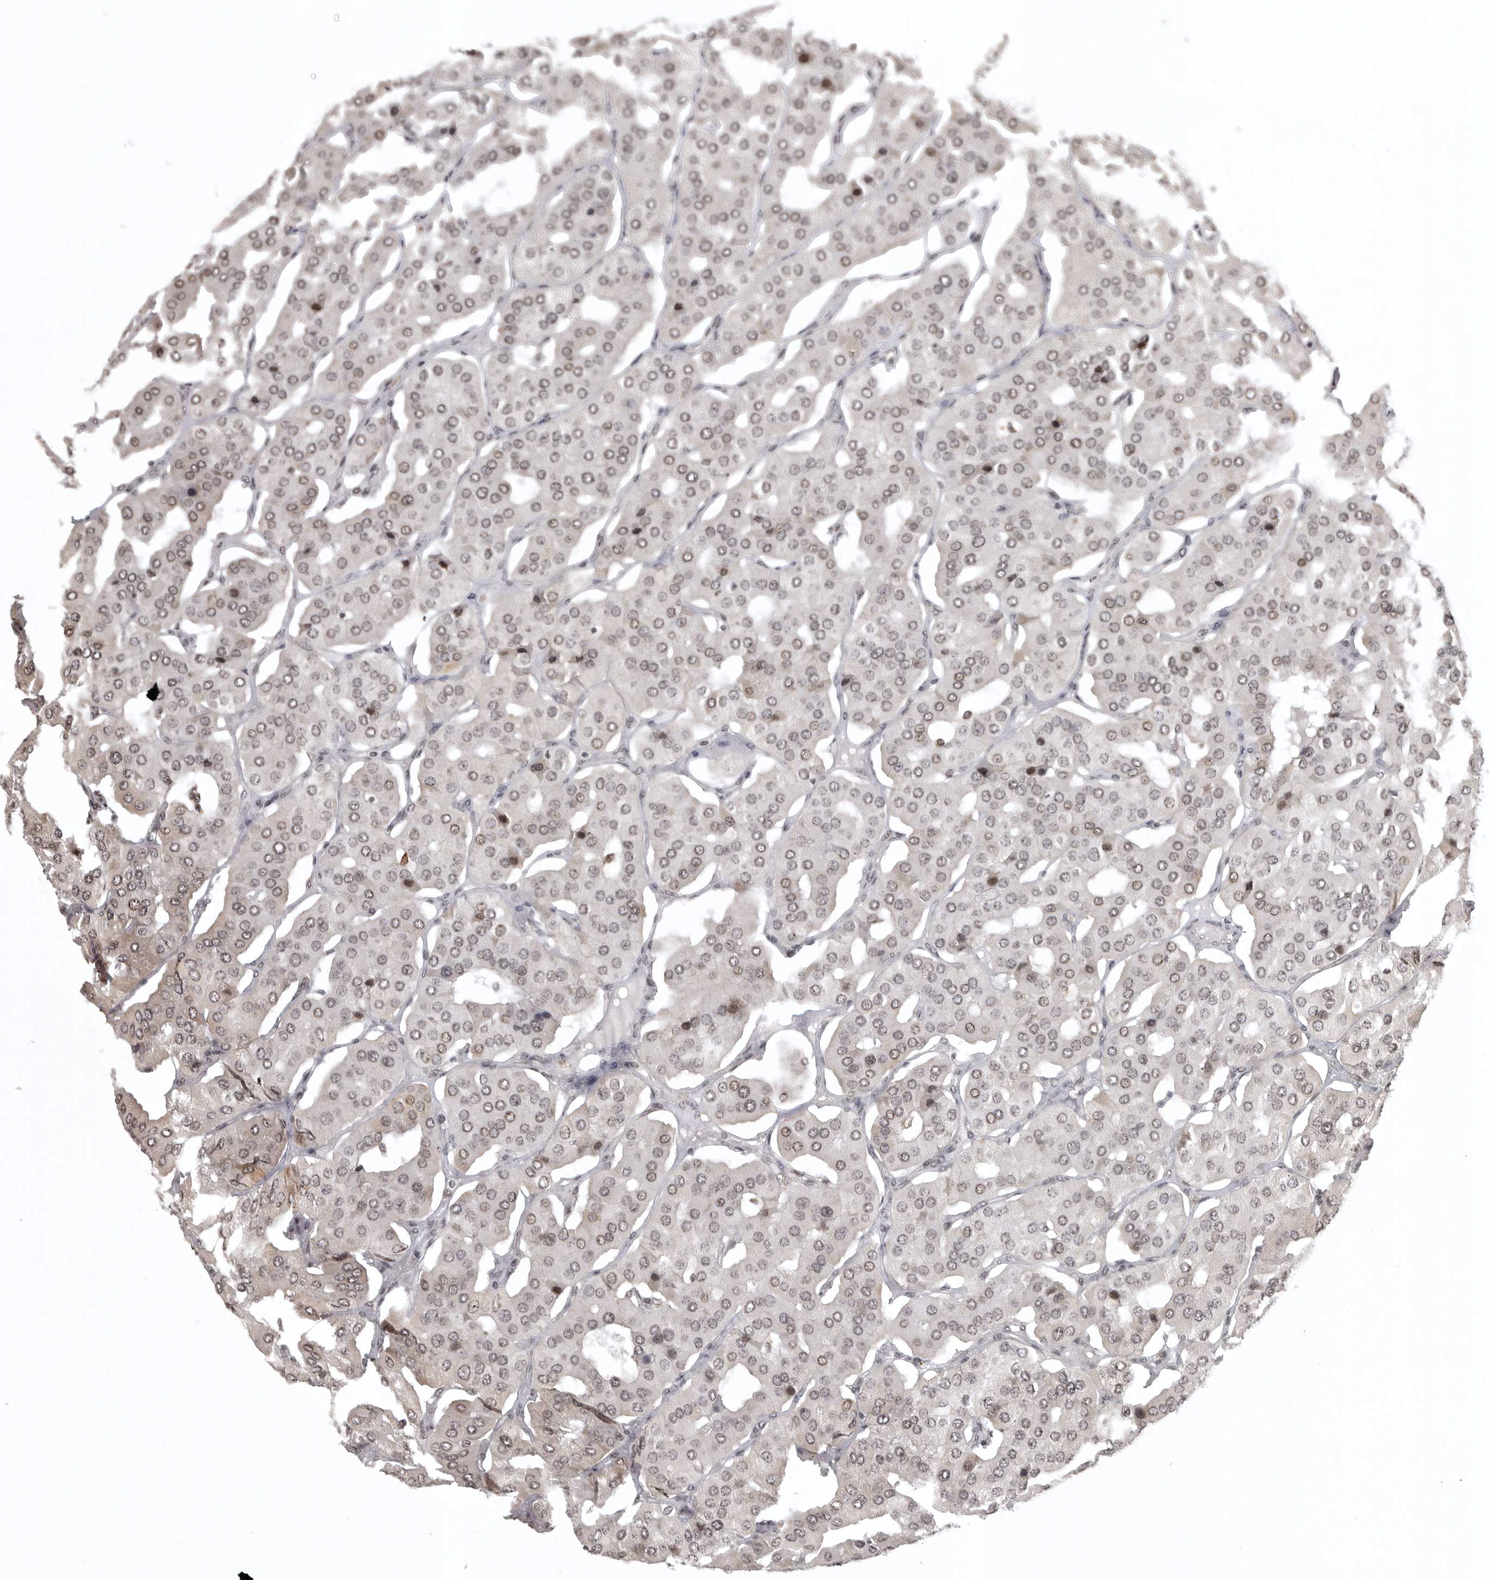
{"staining": {"intensity": "strong", "quantity": "25%-75%", "location": "nuclear"}, "tissue": "parathyroid gland", "cell_type": "Glandular cells", "image_type": "normal", "snomed": [{"axis": "morphology", "description": "Normal tissue, NOS"}, {"axis": "morphology", "description": "Adenoma, NOS"}, {"axis": "topography", "description": "Parathyroid gland"}], "caption": "Immunohistochemistry (DAB) staining of unremarkable parathyroid gland reveals strong nuclear protein expression in about 25%-75% of glandular cells.", "gene": "ISG20L2", "patient": {"sex": "female", "age": 86}}